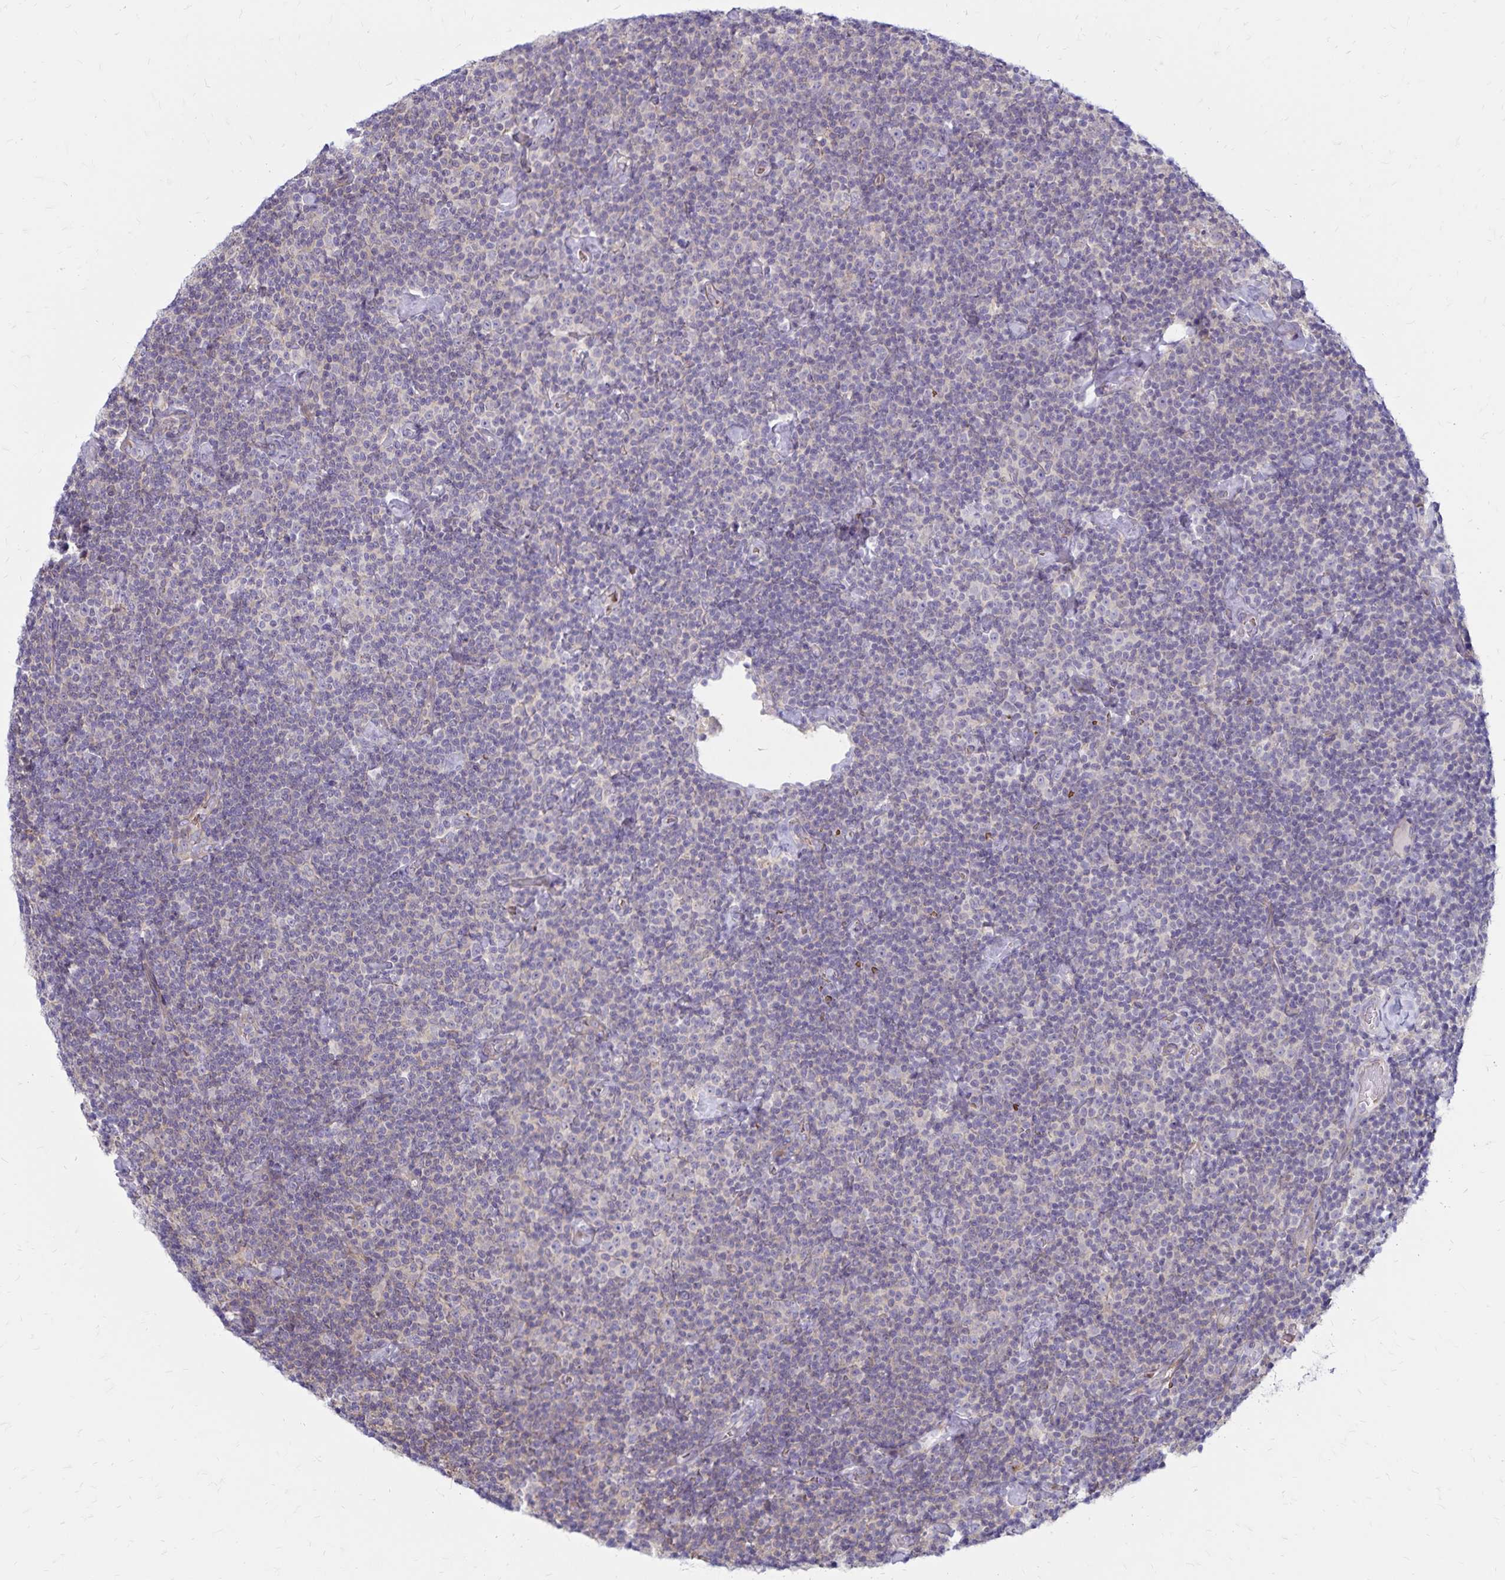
{"staining": {"intensity": "negative", "quantity": "none", "location": "none"}, "tissue": "lymphoma", "cell_type": "Tumor cells", "image_type": "cancer", "snomed": [{"axis": "morphology", "description": "Malignant lymphoma, non-Hodgkin's type, Low grade"}, {"axis": "topography", "description": "Lymph node"}], "caption": "Micrograph shows no significant protein positivity in tumor cells of malignant lymphoma, non-Hodgkin's type (low-grade).", "gene": "FSD1", "patient": {"sex": "male", "age": 81}}